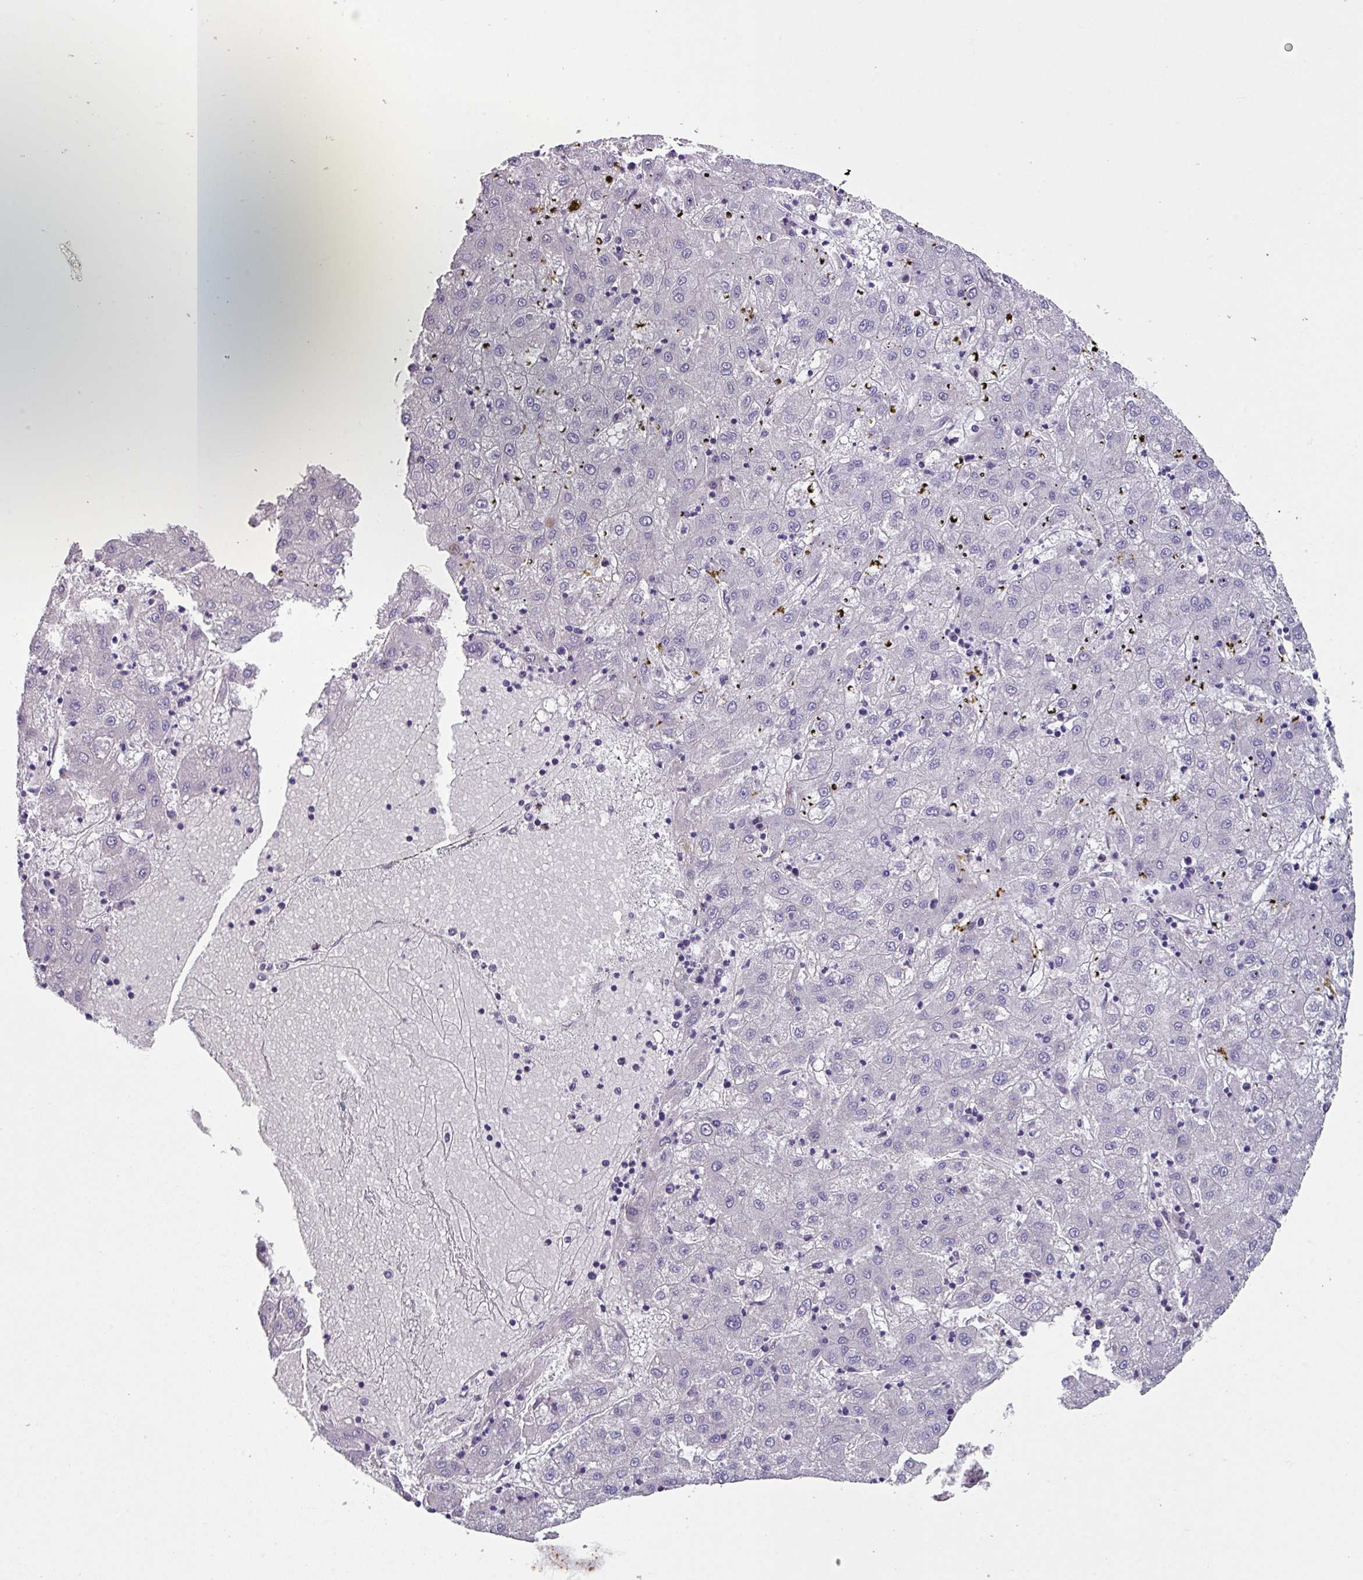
{"staining": {"intensity": "negative", "quantity": "none", "location": "none"}, "tissue": "liver cancer", "cell_type": "Tumor cells", "image_type": "cancer", "snomed": [{"axis": "morphology", "description": "Carcinoma, Hepatocellular, NOS"}, {"axis": "topography", "description": "Liver"}], "caption": "Image shows no protein positivity in tumor cells of liver hepatocellular carcinoma tissue. Nuclei are stained in blue.", "gene": "ZFP3", "patient": {"sex": "male", "age": 72}}